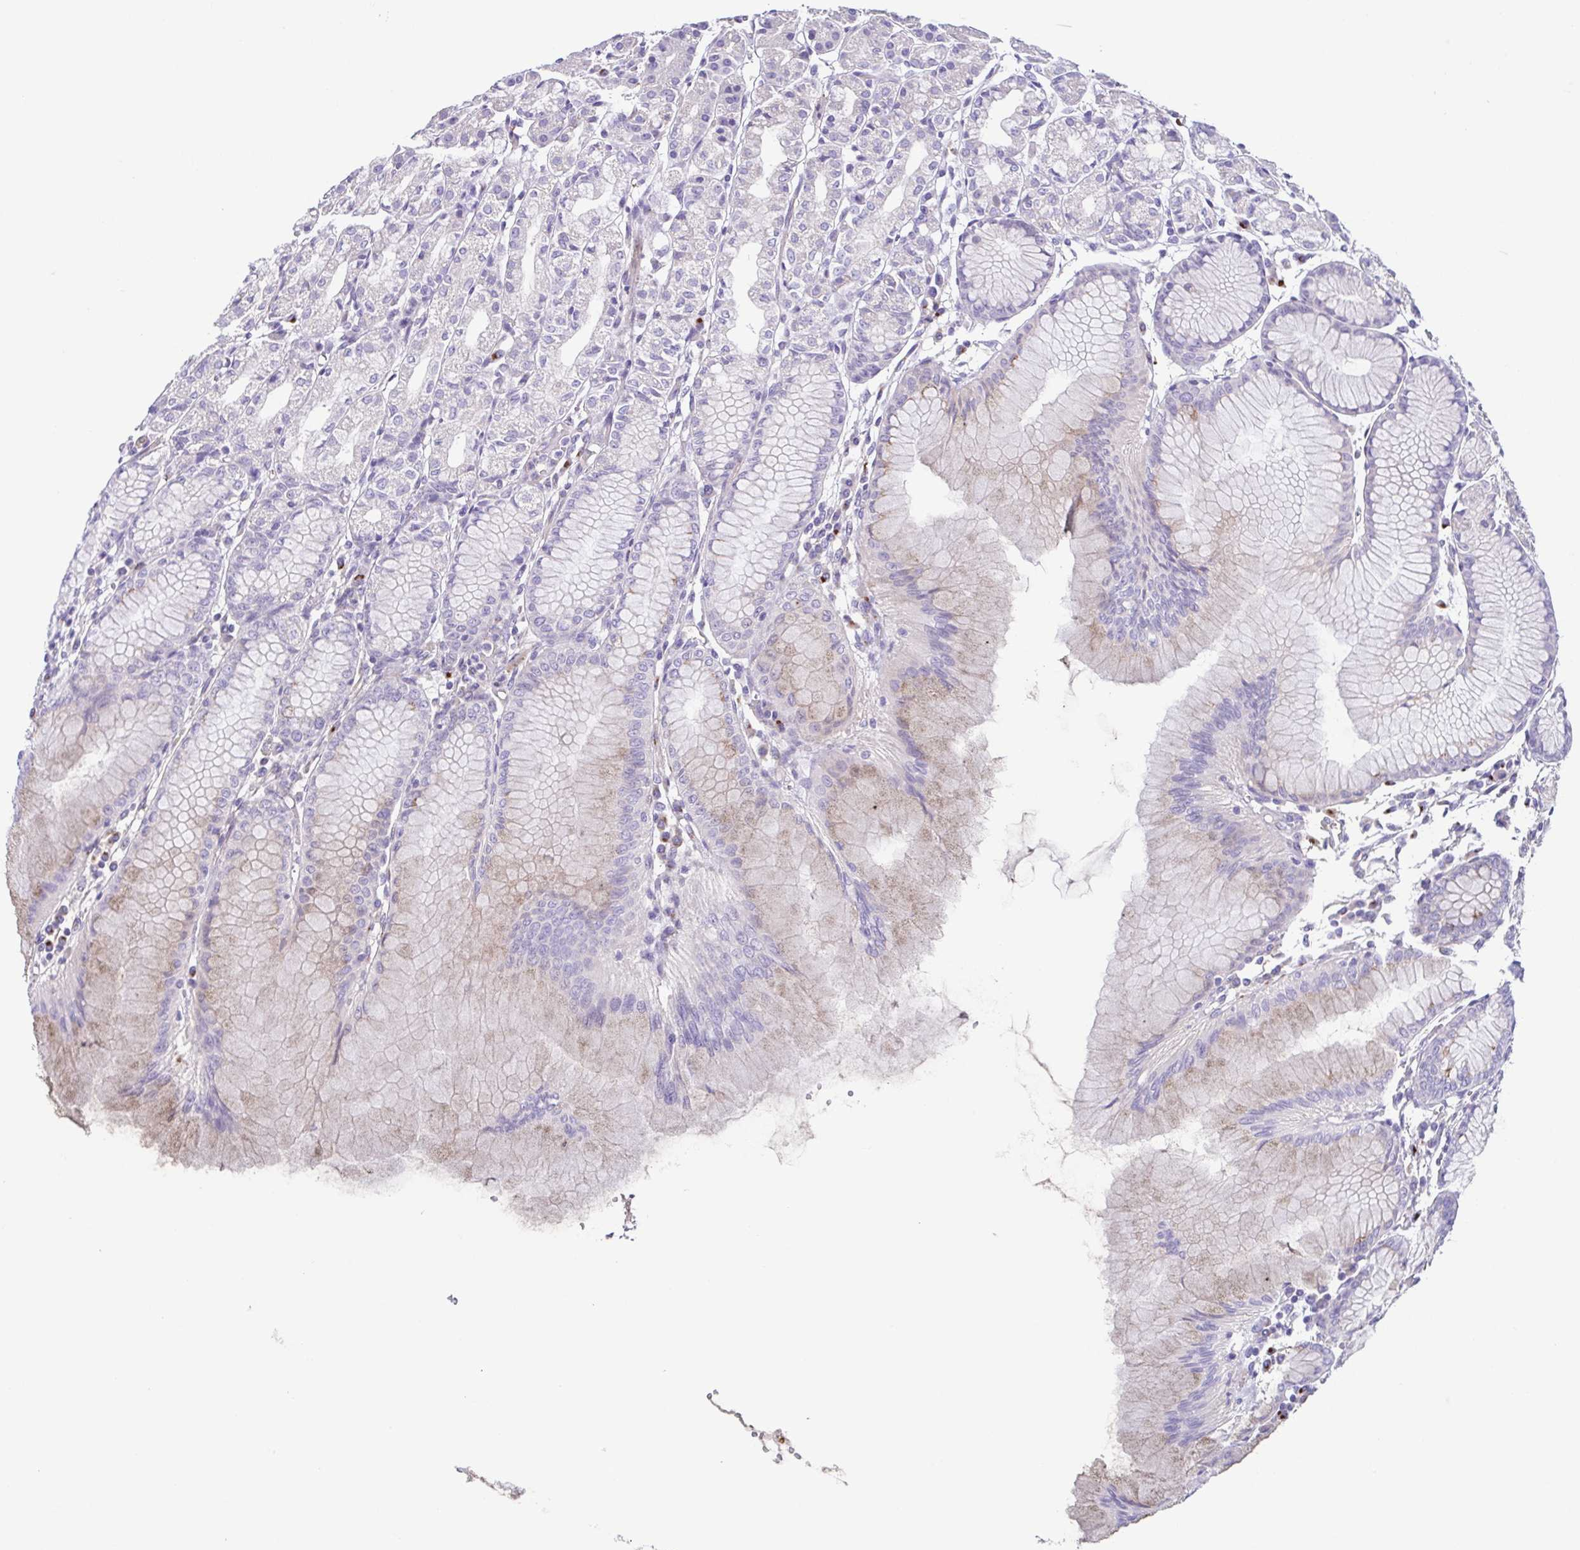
{"staining": {"intensity": "weak", "quantity": "<25%", "location": "cytoplasmic/membranous"}, "tissue": "stomach", "cell_type": "Glandular cells", "image_type": "normal", "snomed": [{"axis": "morphology", "description": "Normal tissue, NOS"}, {"axis": "topography", "description": "Stomach"}], "caption": "Protein analysis of benign stomach reveals no significant expression in glandular cells. Brightfield microscopy of immunohistochemistry (IHC) stained with DAB (3,3'-diaminobenzidine) (brown) and hematoxylin (blue), captured at high magnification.", "gene": "COL17A1", "patient": {"sex": "female", "age": 57}}